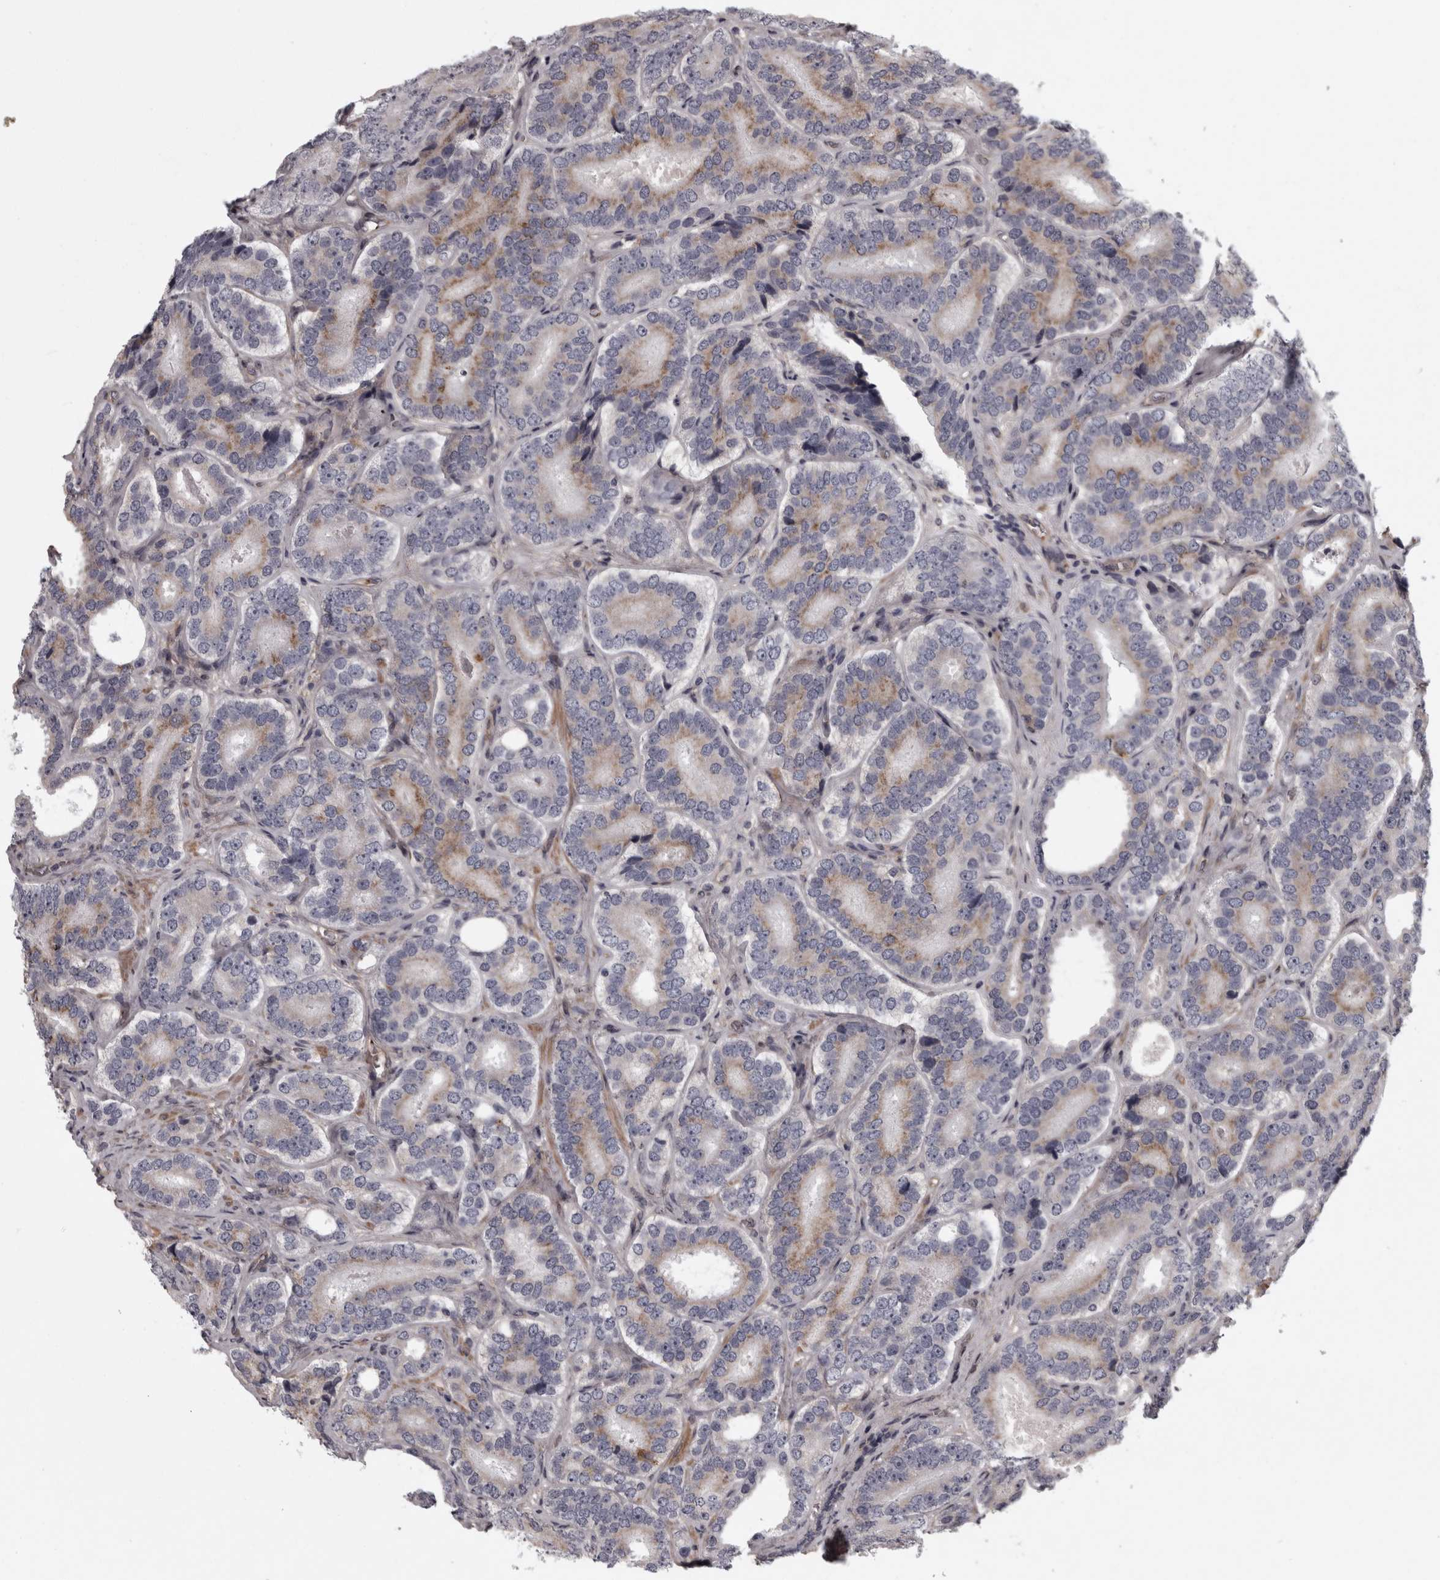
{"staining": {"intensity": "moderate", "quantity": "<25%", "location": "cytoplasmic/membranous"}, "tissue": "prostate cancer", "cell_type": "Tumor cells", "image_type": "cancer", "snomed": [{"axis": "morphology", "description": "Adenocarcinoma, High grade"}, {"axis": "topography", "description": "Prostate"}], "caption": "This is a micrograph of immunohistochemistry staining of prostate cancer, which shows moderate positivity in the cytoplasmic/membranous of tumor cells.", "gene": "RSU1", "patient": {"sex": "male", "age": 56}}